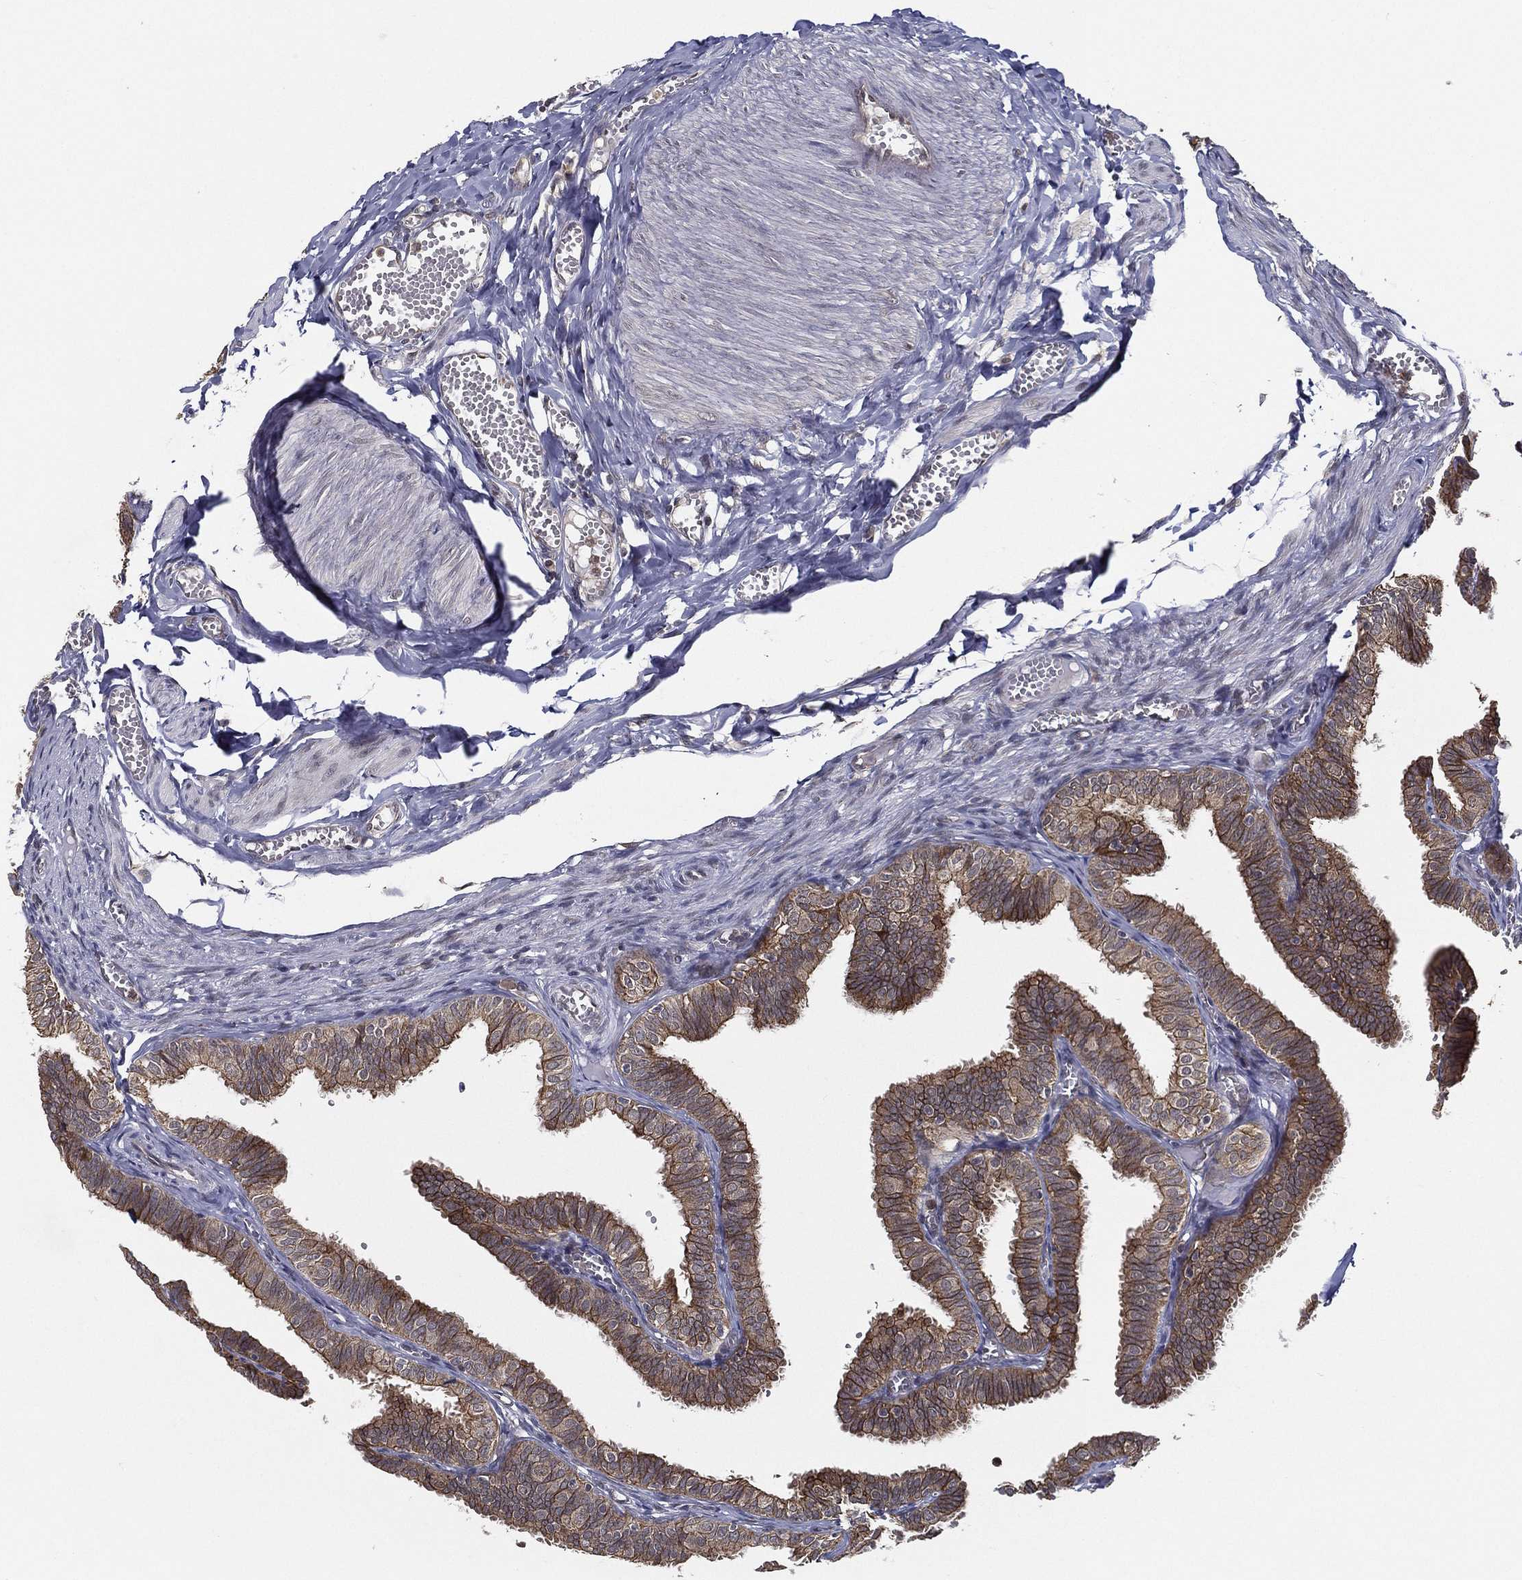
{"staining": {"intensity": "moderate", "quantity": "25%-75%", "location": "cytoplasmic/membranous"}, "tissue": "fallopian tube", "cell_type": "Glandular cells", "image_type": "normal", "snomed": [{"axis": "morphology", "description": "Normal tissue, NOS"}, {"axis": "topography", "description": "Fallopian tube"}], "caption": "DAB immunohistochemical staining of unremarkable fallopian tube displays moderate cytoplasmic/membranous protein staining in about 25%-75% of glandular cells.", "gene": "UACA", "patient": {"sex": "female", "age": 25}}